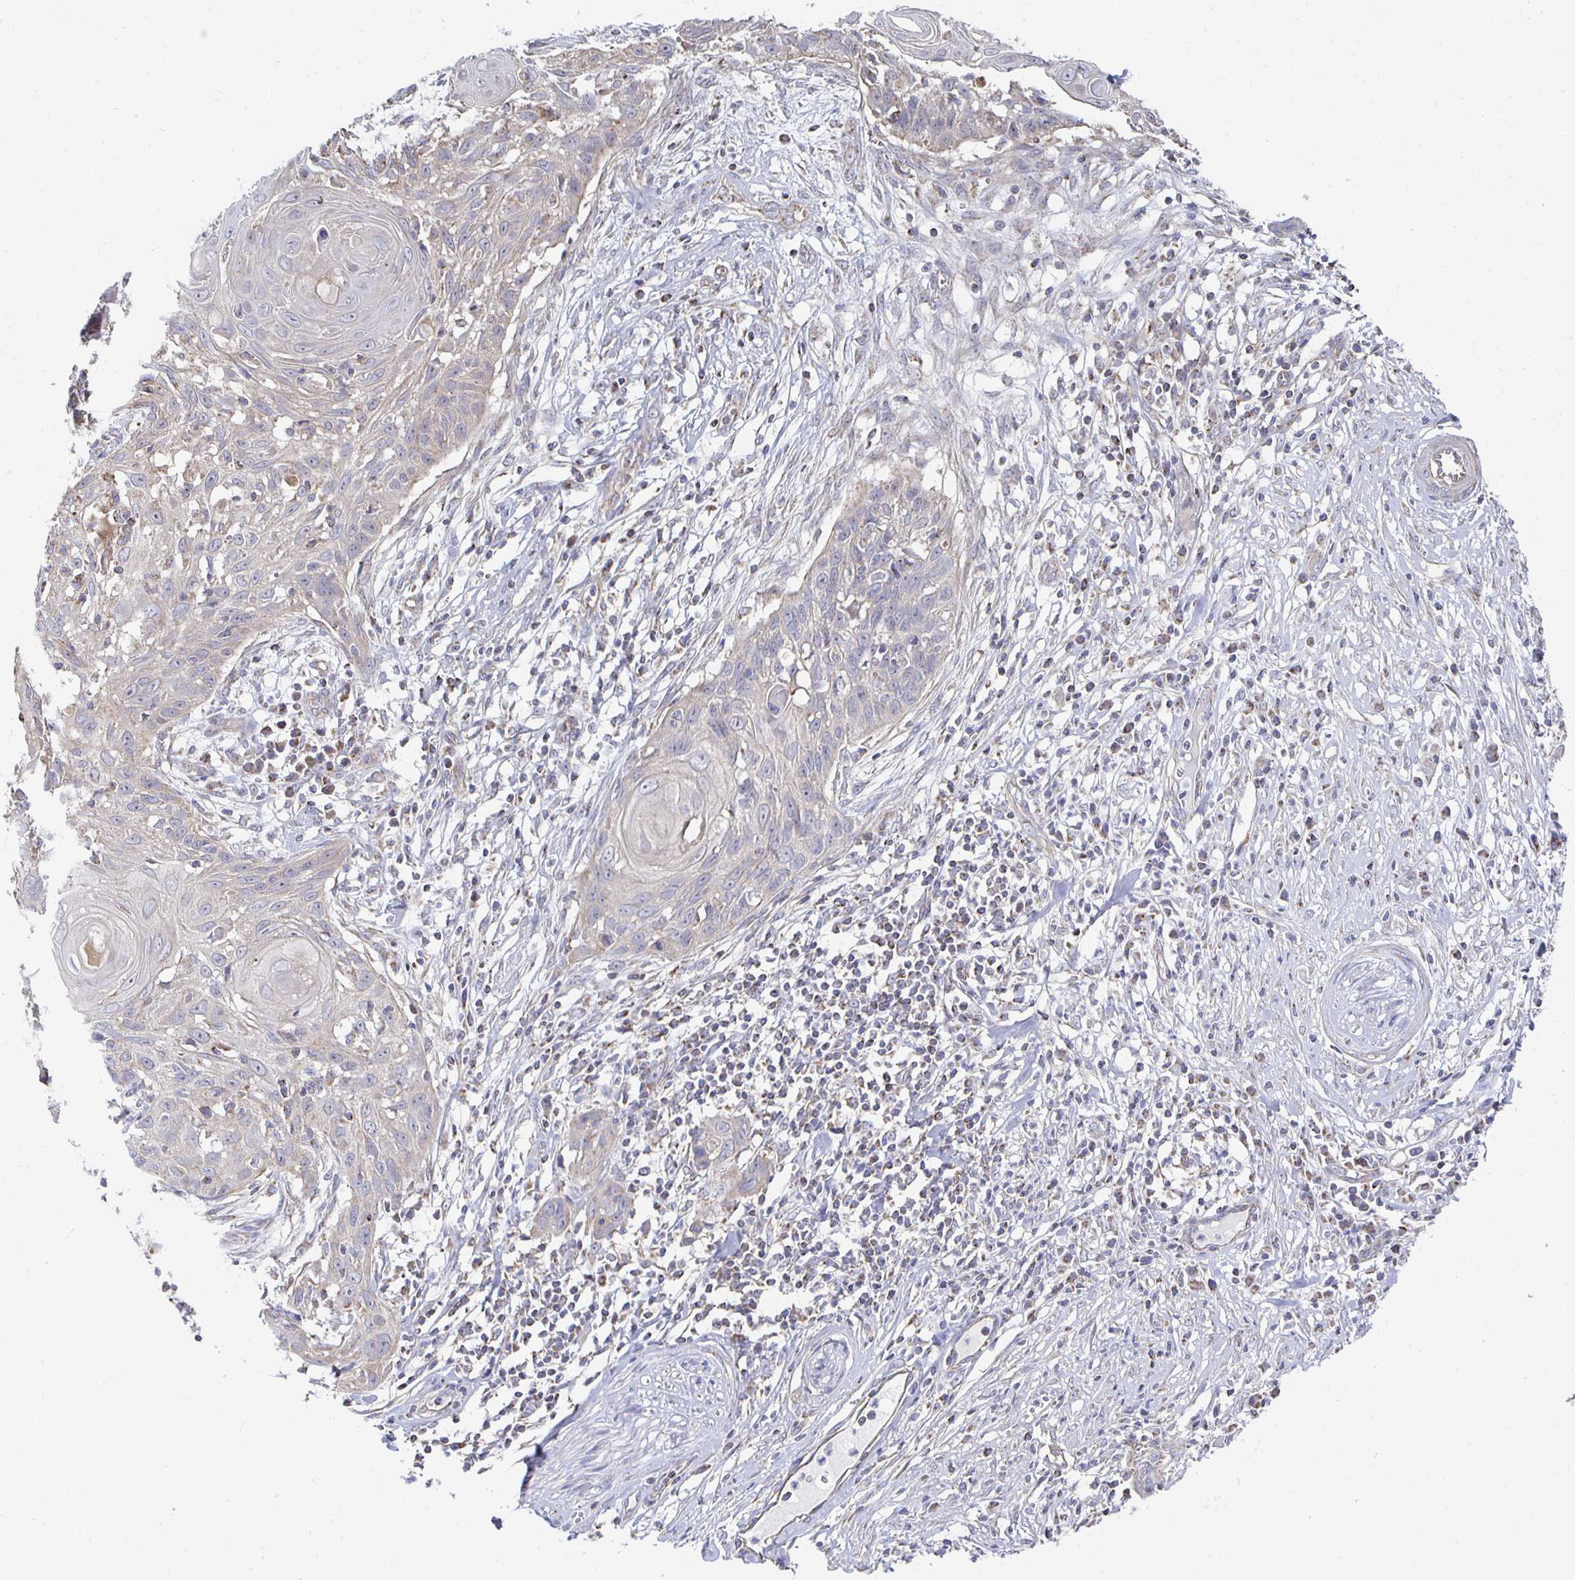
{"staining": {"intensity": "negative", "quantity": "none", "location": "none"}, "tissue": "skin cancer", "cell_type": "Tumor cells", "image_type": "cancer", "snomed": [{"axis": "morphology", "description": "Squamous cell carcinoma, NOS"}, {"axis": "topography", "description": "Skin"}, {"axis": "topography", "description": "Vulva"}], "caption": "DAB (3,3'-diaminobenzidine) immunohistochemical staining of skin squamous cell carcinoma exhibits no significant positivity in tumor cells.", "gene": "NKX2-8", "patient": {"sex": "female", "age": 83}}